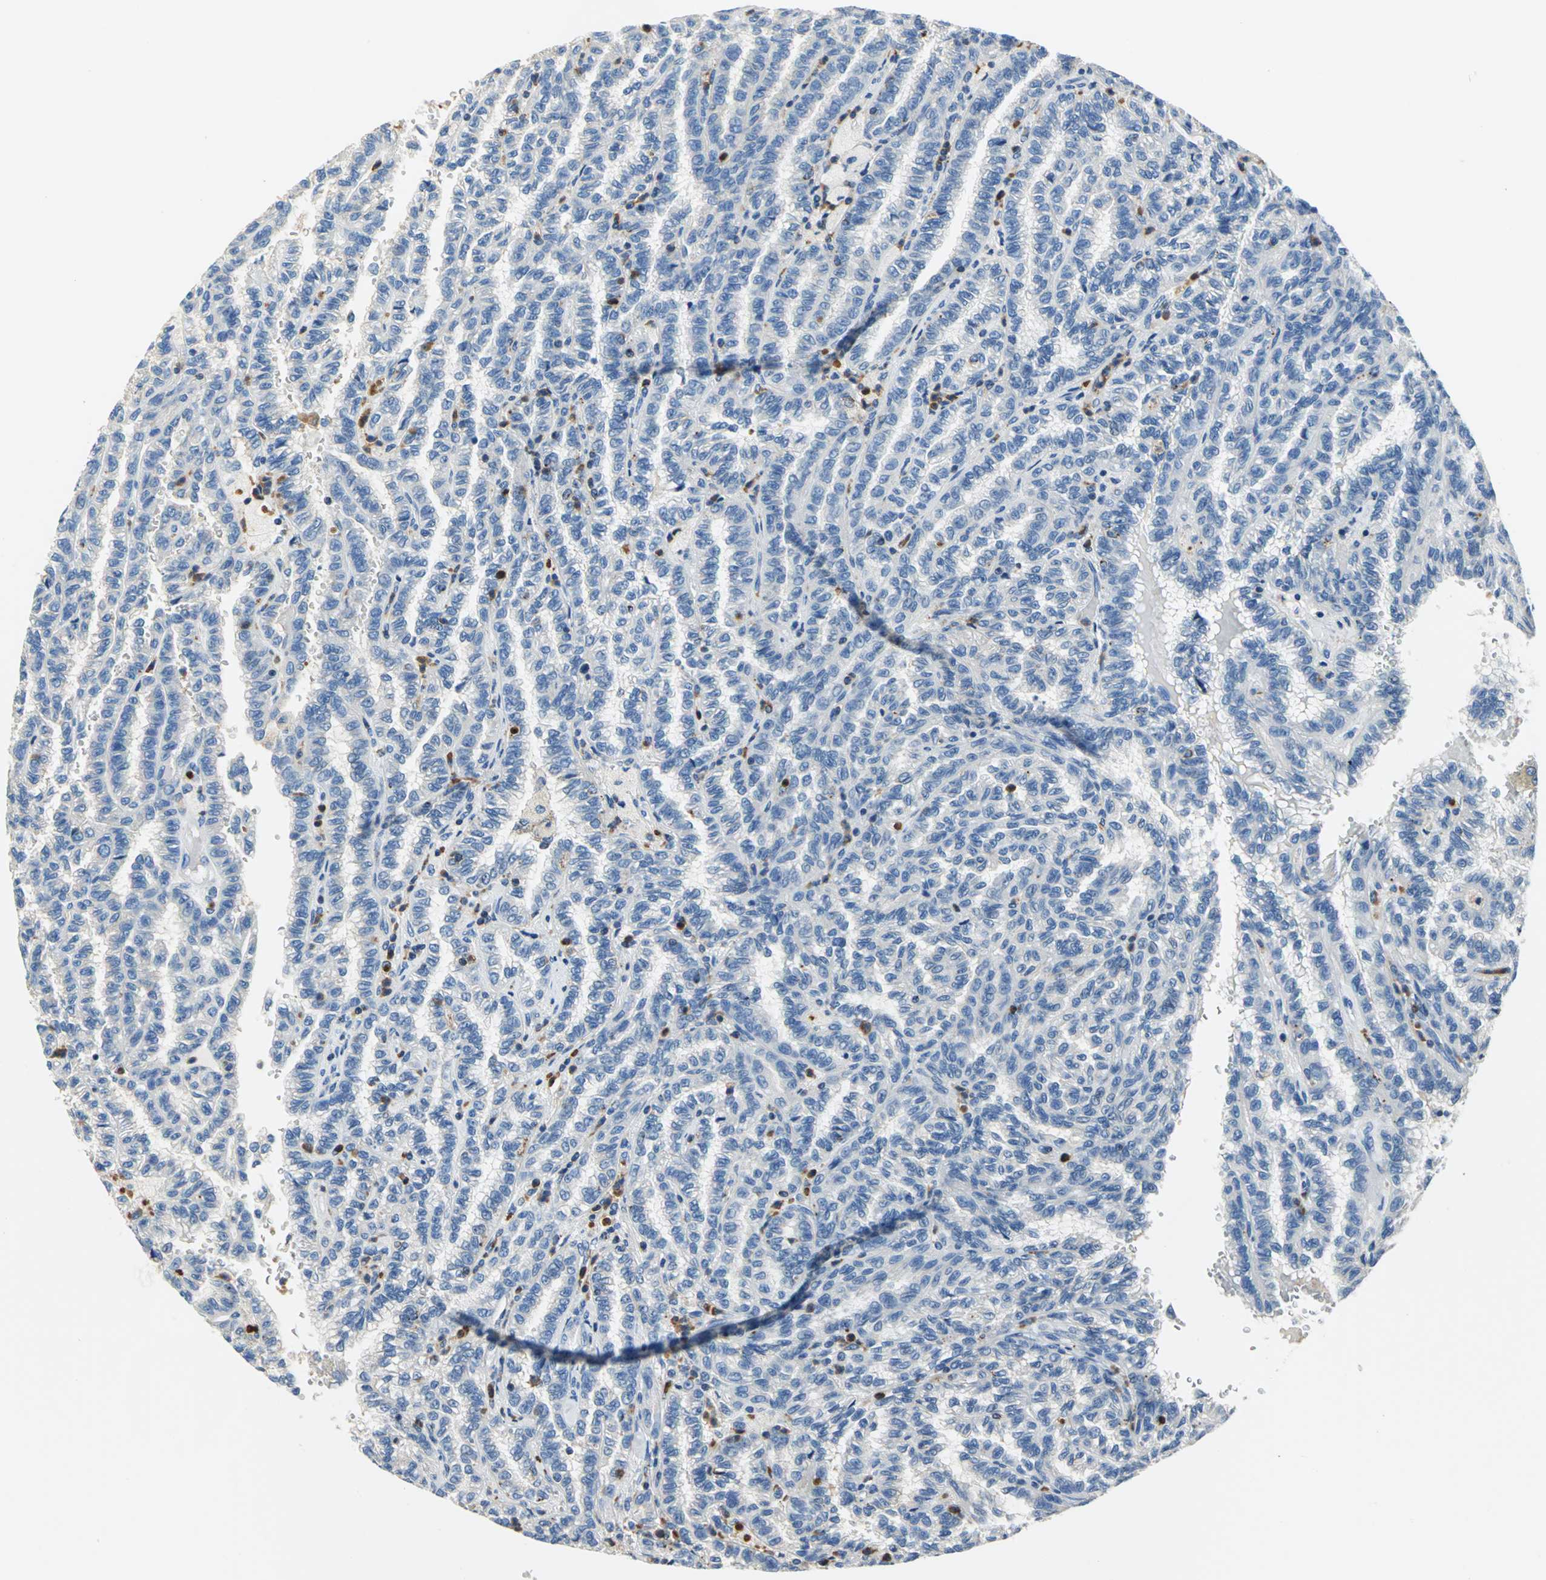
{"staining": {"intensity": "negative", "quantity": "none", "location": "none"}, "tissue": "renal cancer", "cell_type": "Tumor cells", "image_type": "cancer", "snomed": [{"axis": "morphology", "description": "Inflammation, NOS"}, {"axis": "morphology", "description": "Adenocarcinoma, NOS"}, {"axis": "topography", "description": "Kidney"}], "caption": "Image shows no protein expression in tumor cells of renal cancer (adenocarcinoma) tissue.", "gene": "SEPTIN6", "patient": {"sex": "male", "age": 68}}